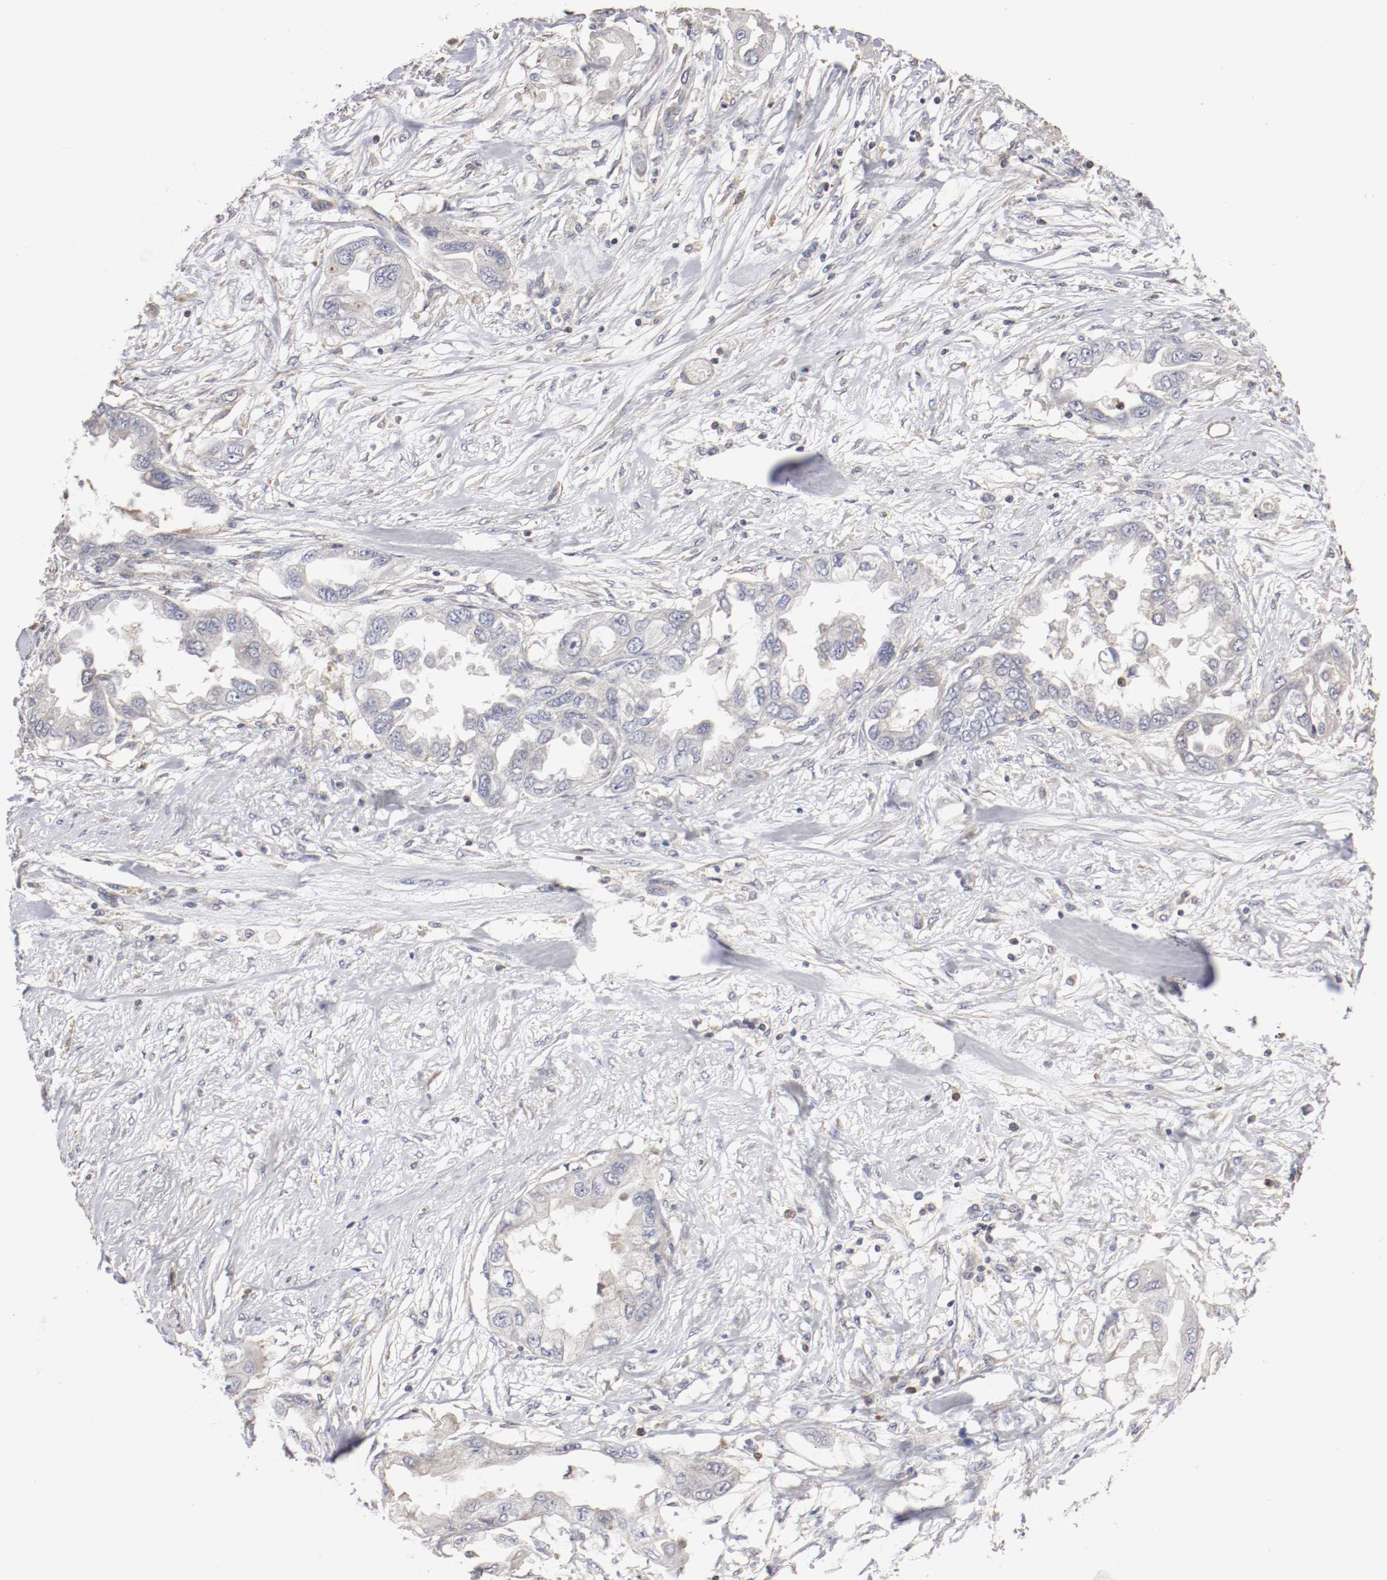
{"staining": {"intensity": "negative", "quantity": "none", "location": "none"}, "tissue": "endometrial cancer", "cell_type": "Tumor cells", "image_type": "cancer", "snomed": [{"axis": "morphology", "description": "Adenocarcinoma, NOS"}, {"axis": "topography", "description": "Endometrium"}], "caption": "The histopathology image exhibits no significant staining in tumor cells of endometrial cancer (adenocarcinoma).", "gene": "CDK6", "patient": {"sex": "female", "age": 67}}